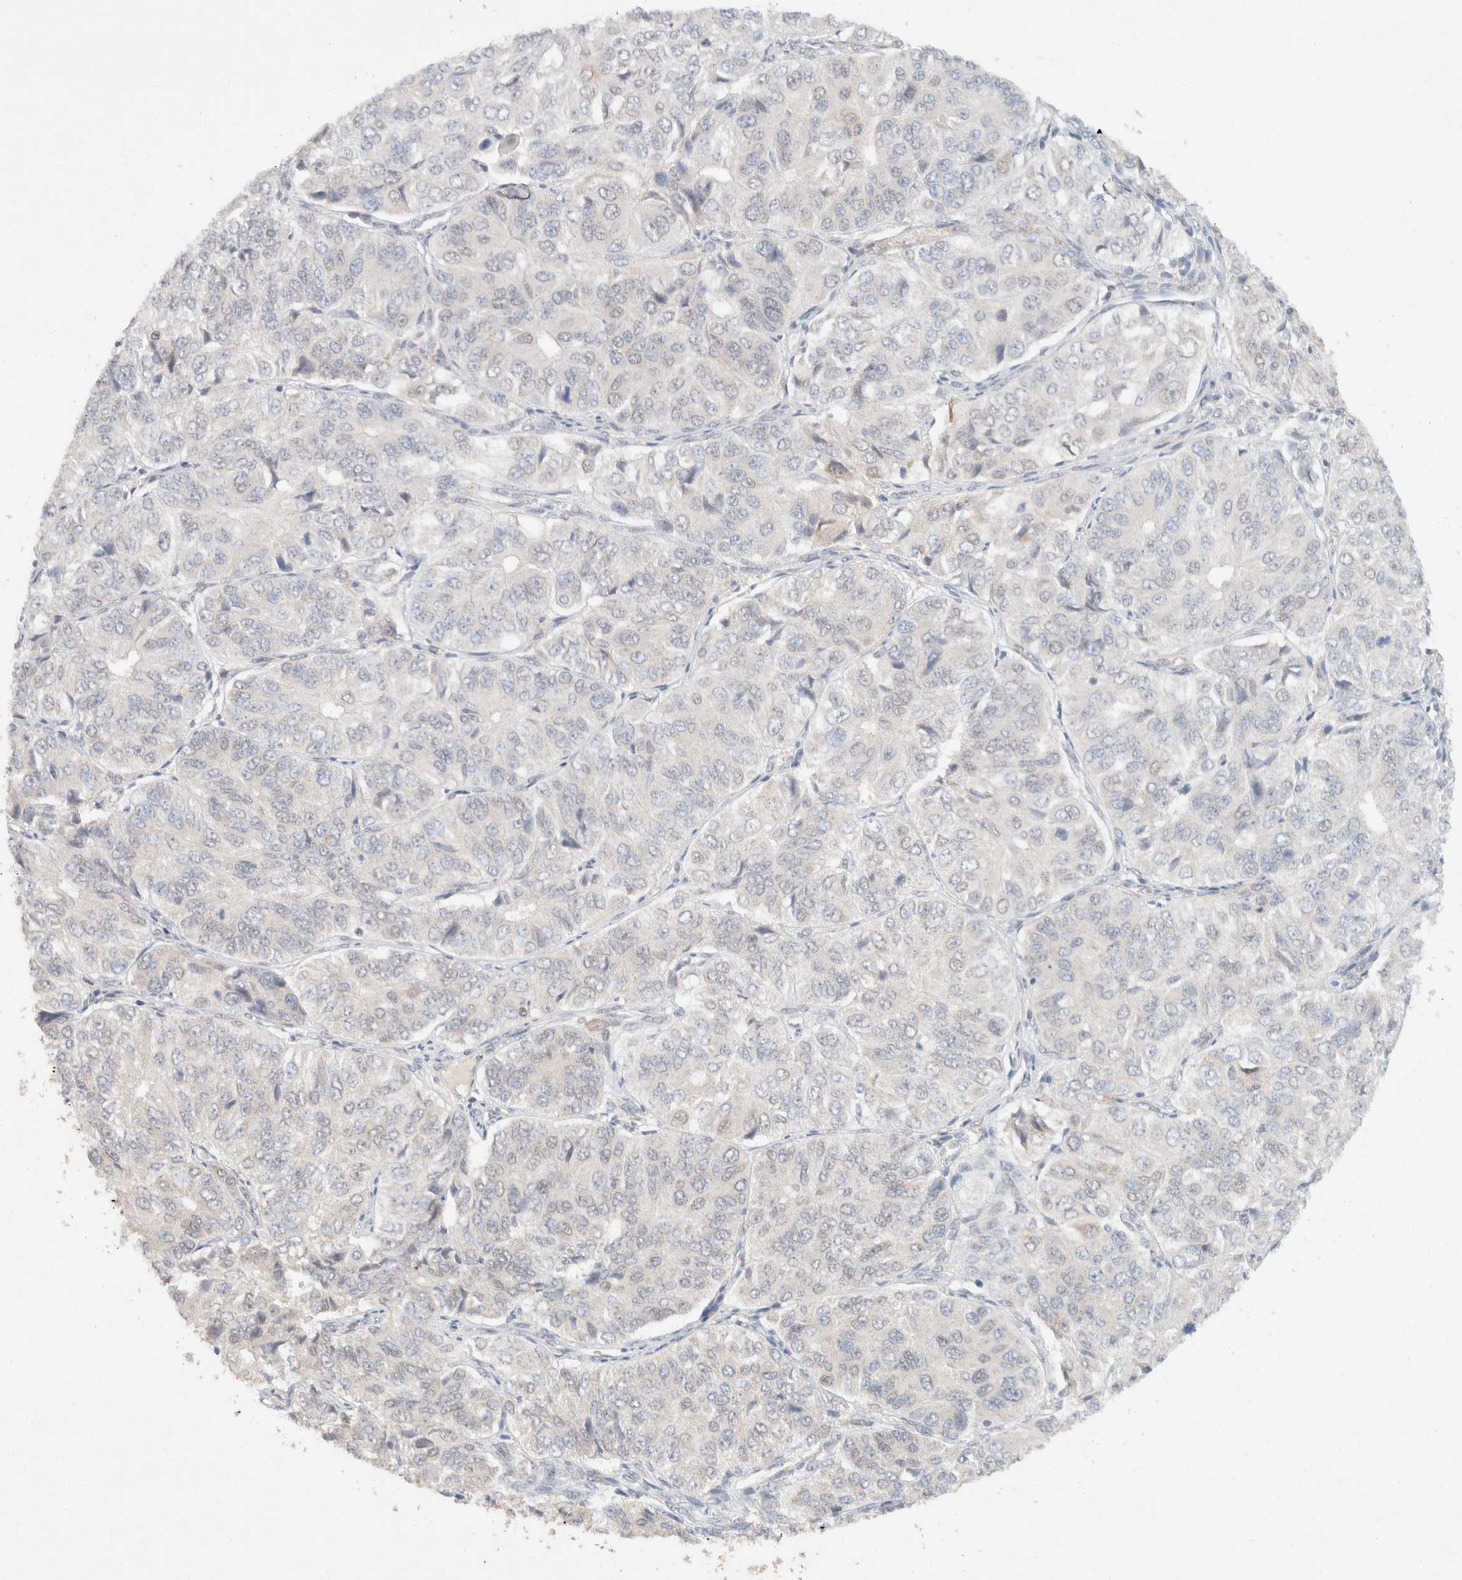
{"staining": {"intensity": "negative", "quantity": "none", "location": "none"}, "tissue": "ovarian cancer", "cell_type": "Tumor cells", "image_type": "cancer", "snomed": [{"axis": "morphology", "description": "Carcinoma, endometroid"}, {"axis": "topography", "description": "Ovary"}], "caption": "A histopathology image of ovarian endometroid carcinoma stained for a protein shows no brown staining in tumor cells.", "gene": "TACC1", "patient": {"sex": "female", "age": 51}}